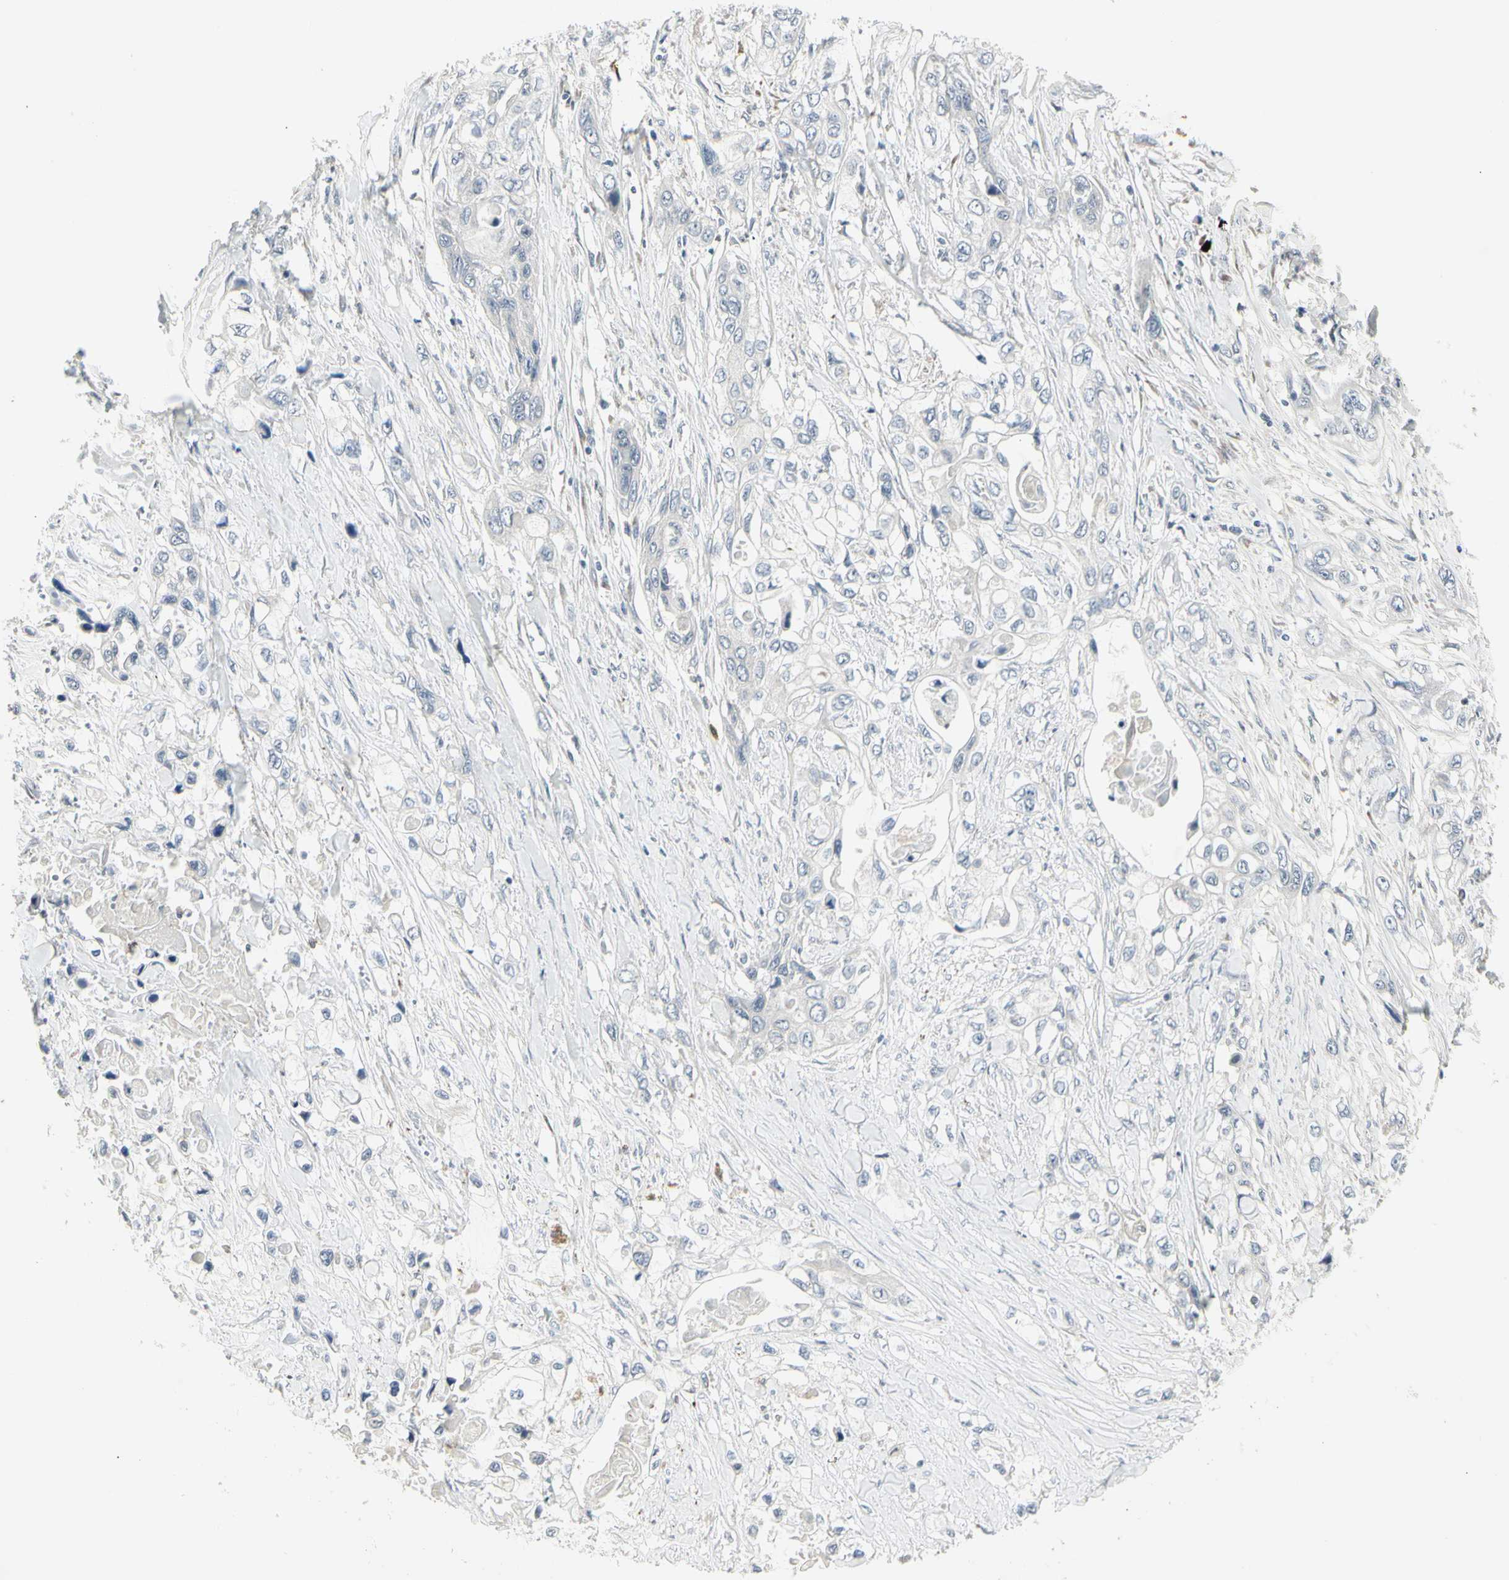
{"staining": {"intensity": "negative", "quantity": "none", "location": "none"}, "tissue": "pancreatic cancer", "cell_type": "Tumor cells", "image_type": "cancer", "snomed": [{"axis": "morphology", "description": "Adenocarcinoma, NOS"}, {"axis": "topography", "description": "Pancreas"}], "caption": "Immunohistochemistry (IHC) photomicrograph of neoplastic tissue: pancreatic cancer stained with DAB (3,3'-diaminobenzidine) exhibits no significant protein staining in tumor cells. Brightfield microscopy of immunohistochemistry (IHC) stained with DAB (brown) and hematoxylin (blue), captured at high magnification.", "gene": "GRN", "patient": {"sex": "female", "age": 70}}